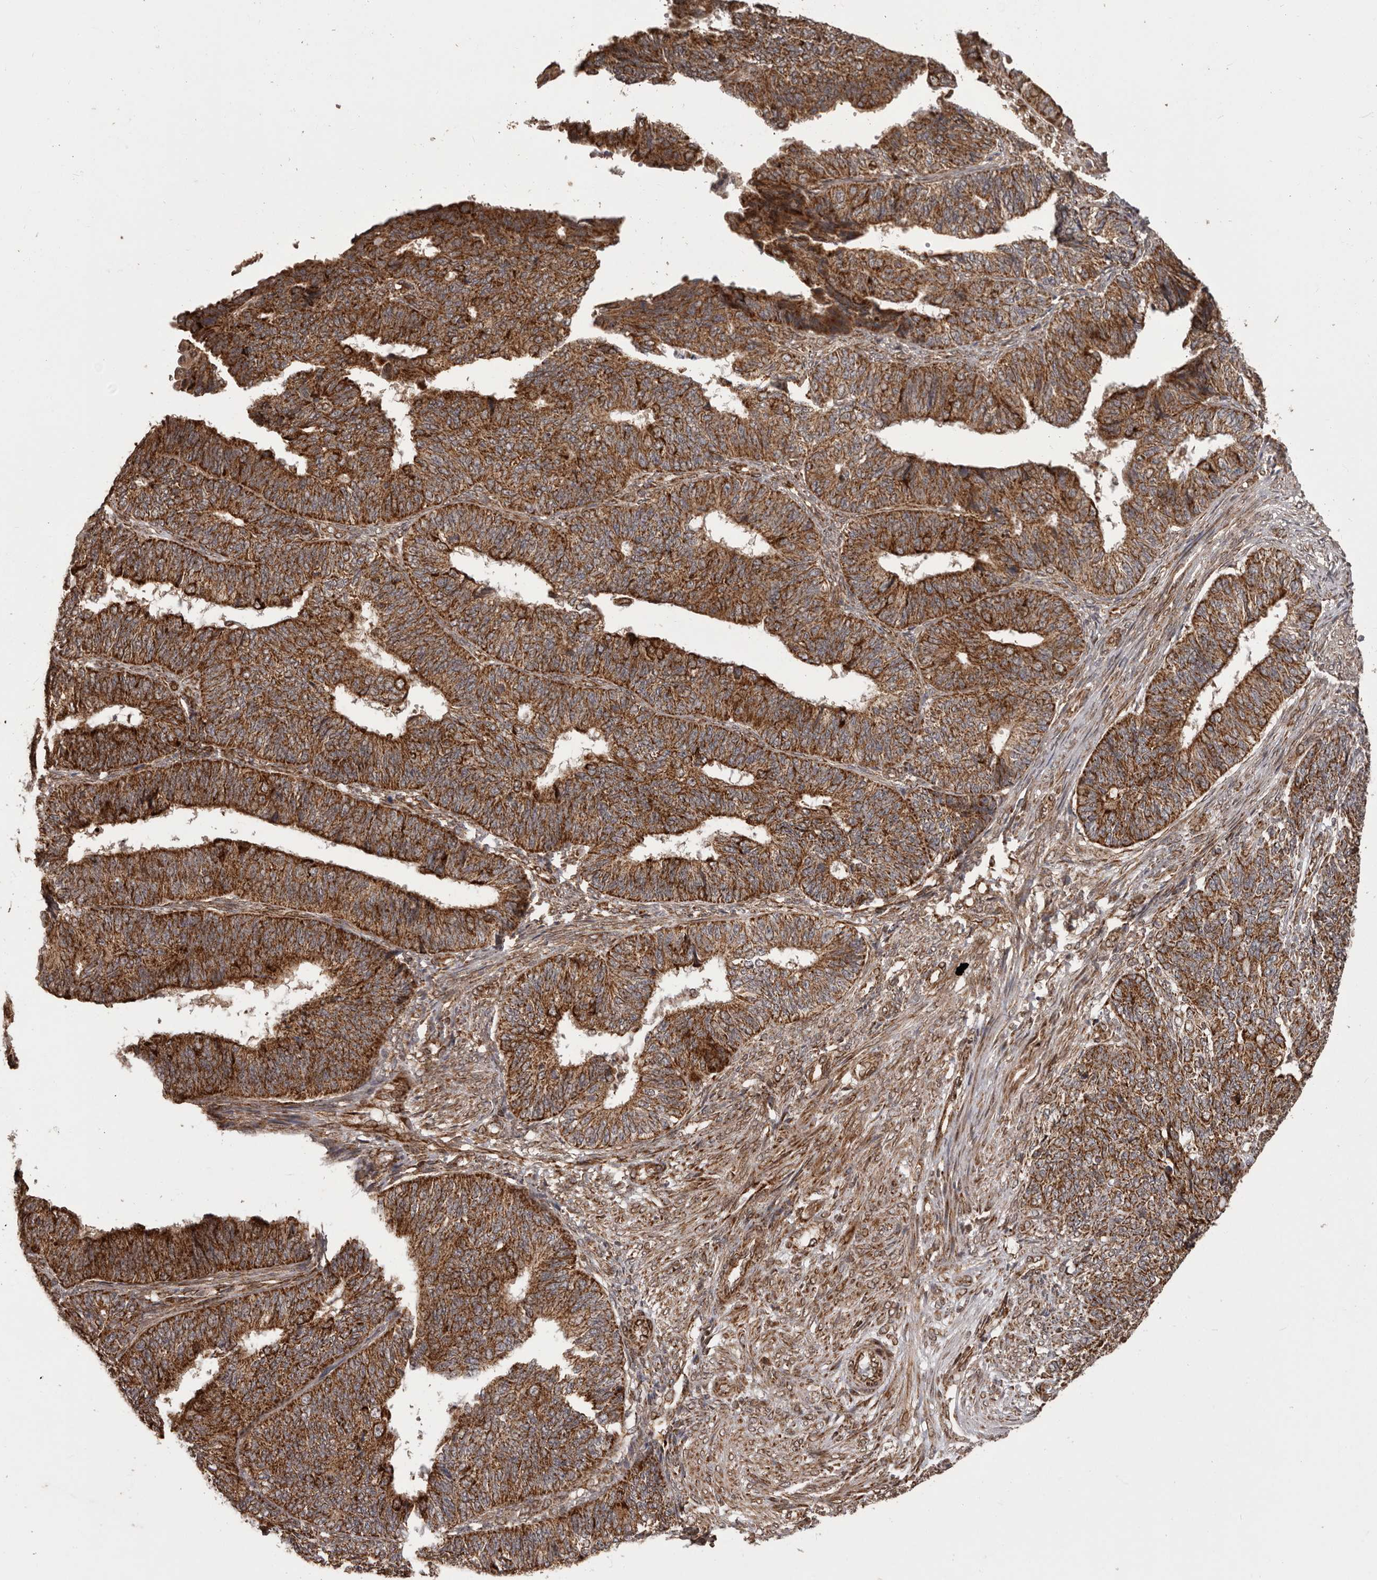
{"staining": {"intensity": "strong", "quantity": ">75%", "location": "cytoplasmic/membranous"}, "tissue": "endometrial cancer", "cell_type": "Tumor cells", "image_type": "cancer", "snomed": [{"axis": "morphology", "description": "Adenocarcinoma, NOS"}, {"axis": "topography", "description": "Endometrium"}], "caption": "IHC histopathology image of neoplastic tissue: human endometrial adenocarcinoma stained using IHC shows high levels of strong protein expression localized specifically in the cytoplasmic/membranous of tumor cells, appearing as a cytoplasmic/membranous brown color.", "gene": "CHRM2", "patient": {"sex": "female", "age": 32}}